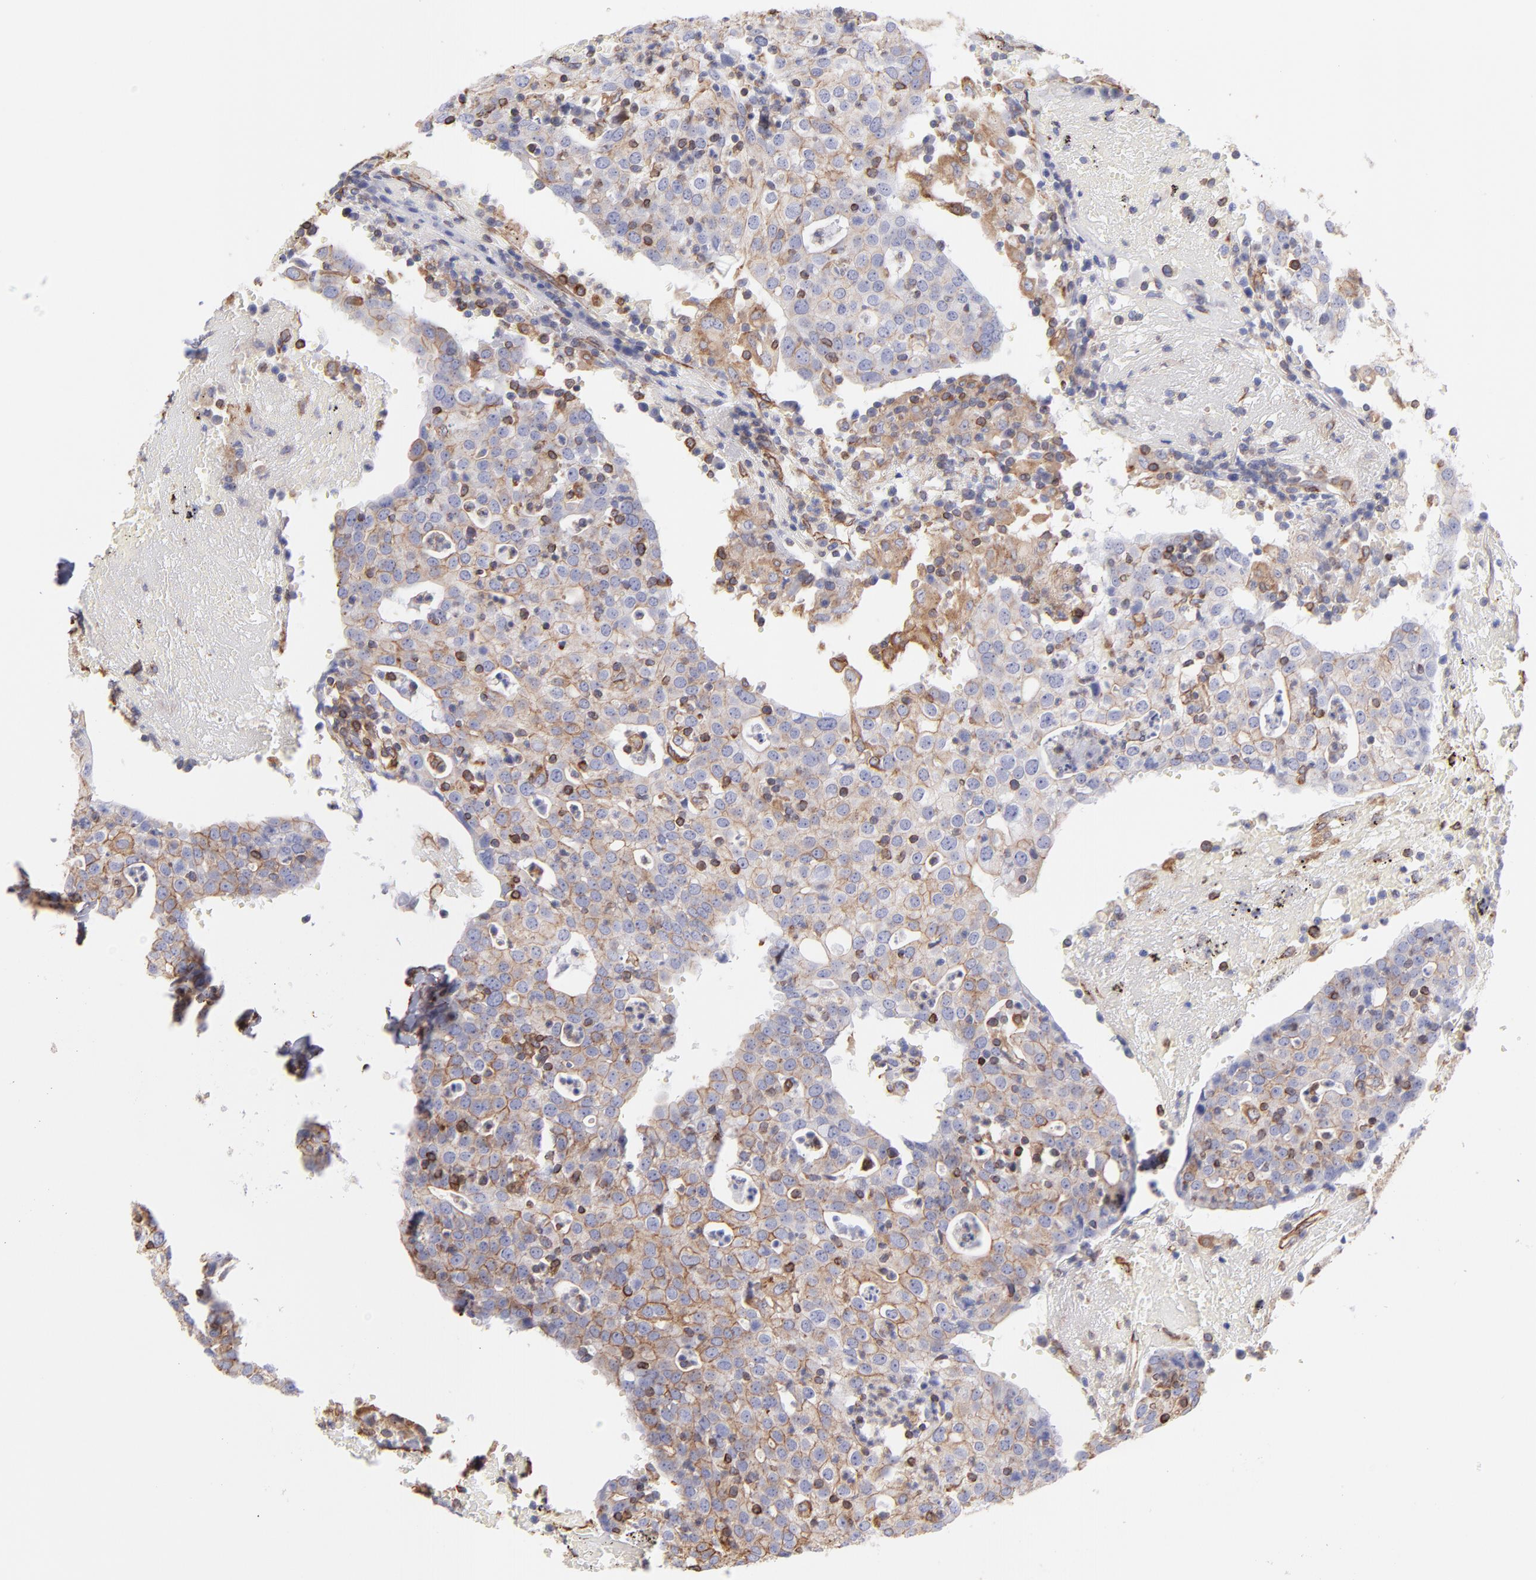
{"staining": {"intensity": "moderate", "quantity": ">75%", "location": "cytoplasmic/membranous"}, "tissue": "head and neck cancer", "cell_type": "Tumor cells", "image_type": "cancer", "snomed": [{"axis": "morphology", "description": "Adenocarcinoma, NOS"}, {"axis": "topography", "description": "Salivary gland"}, {"axis": "topography", "description": "Head-Neck"}], "caption": "DAB immunohistochemical staining of head and neck cancer demonstrates moderate cytoplasmic/membranous protein positivity in about >75% of tumor cells.", "gene": "PLEC", "patient": {"sex": "female", "age": 65}}